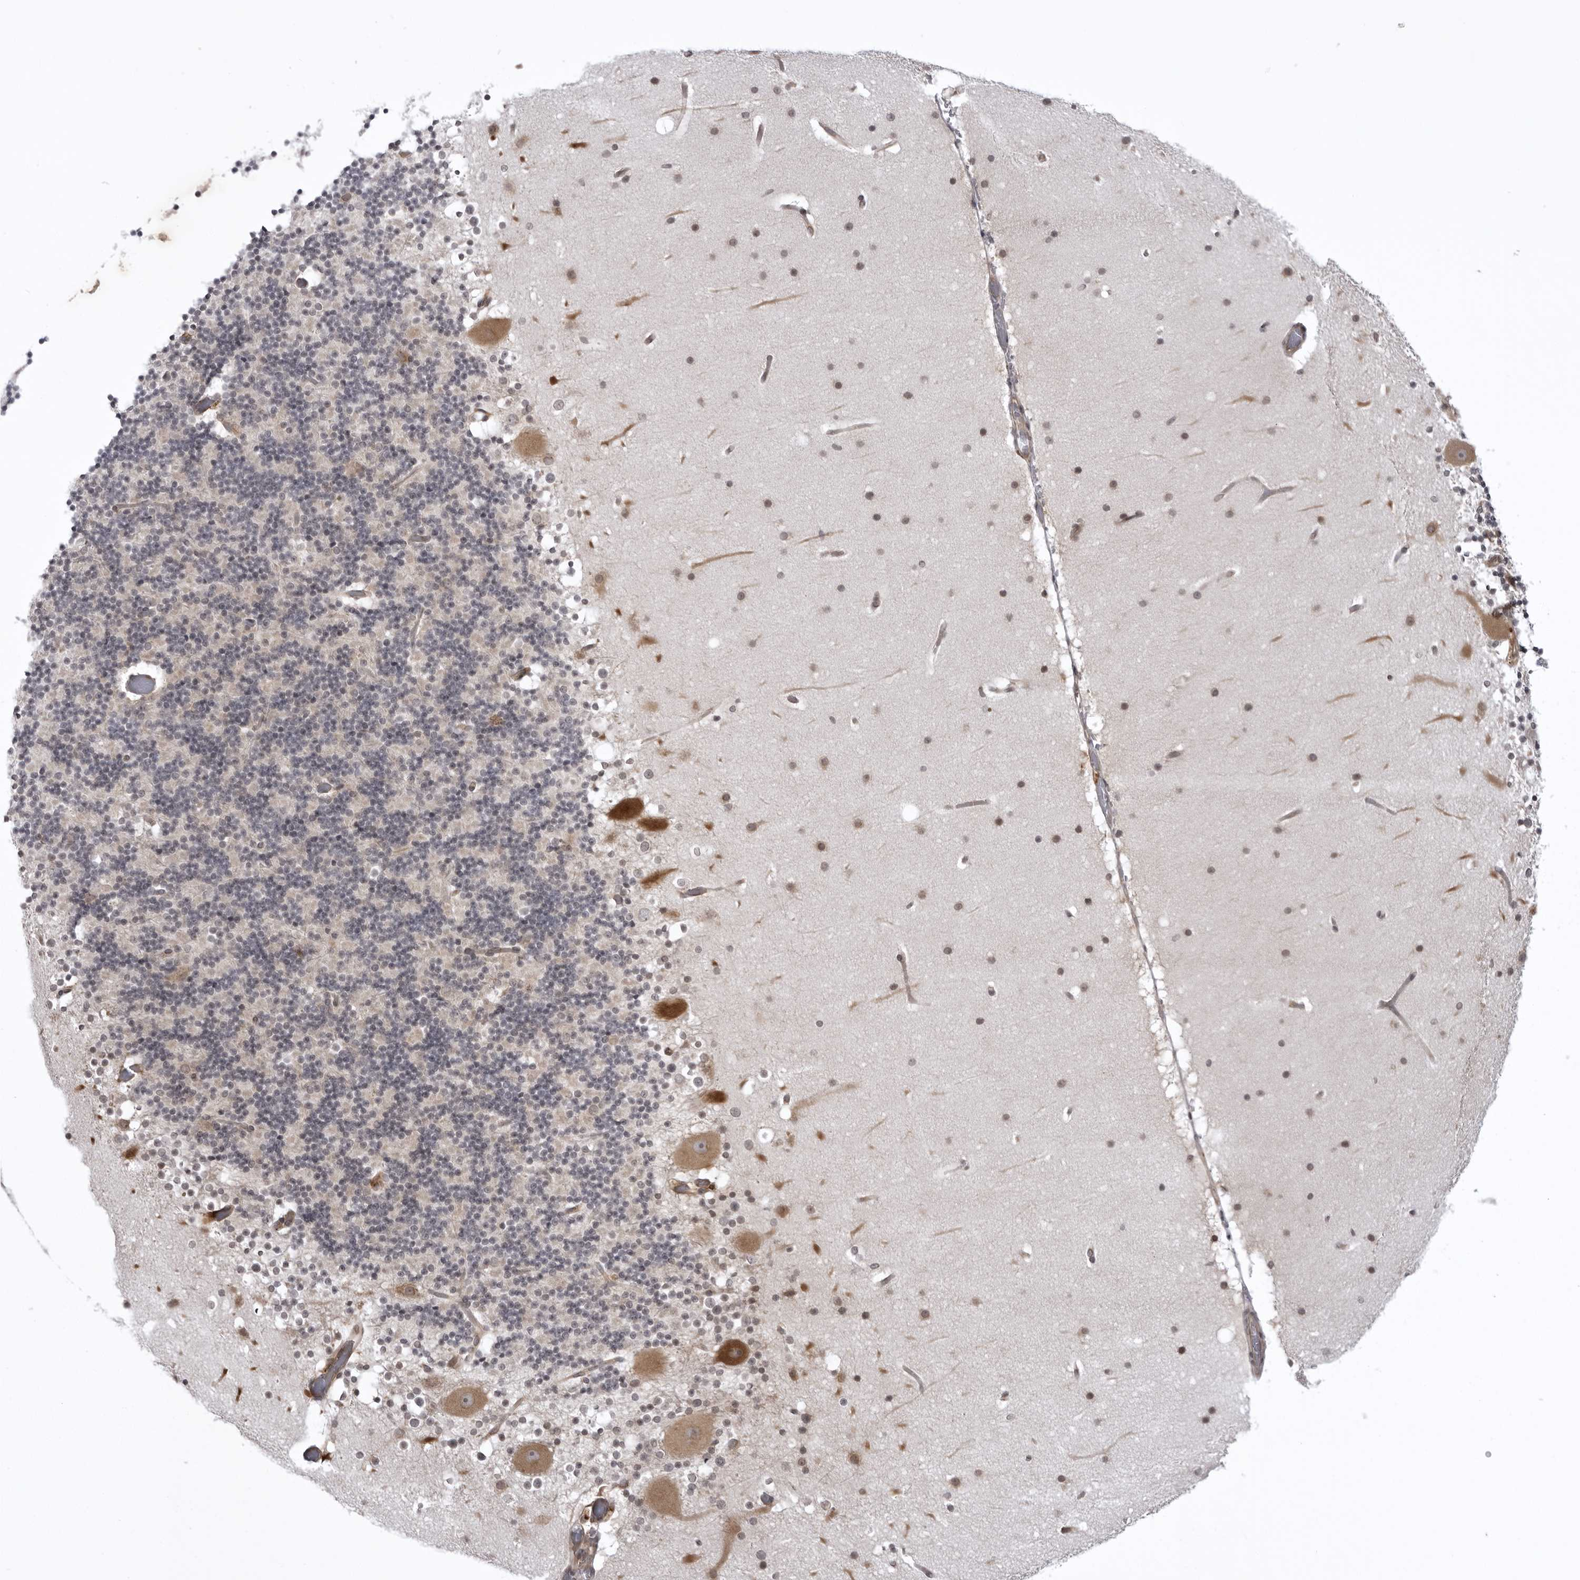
{"staining": {"intensity": "negative", "quantity": "none", "location": "none"}, "tissue": "cerebellum", "cell_type": "Cells in granular layer", "image_type": "normal", "snomed": [{"axis": "morphology", "description": "Normal tissue, NOS"}, {"axis": "topography", "description": "Cerebellum"}], "caption": "An immunohistochemistry image of unremarkable cerebellum is shown. There is no staining in cells in granular layer of cerebellum.", "gene": "USP43", "patient": {"sex": "male", "age": 57}}